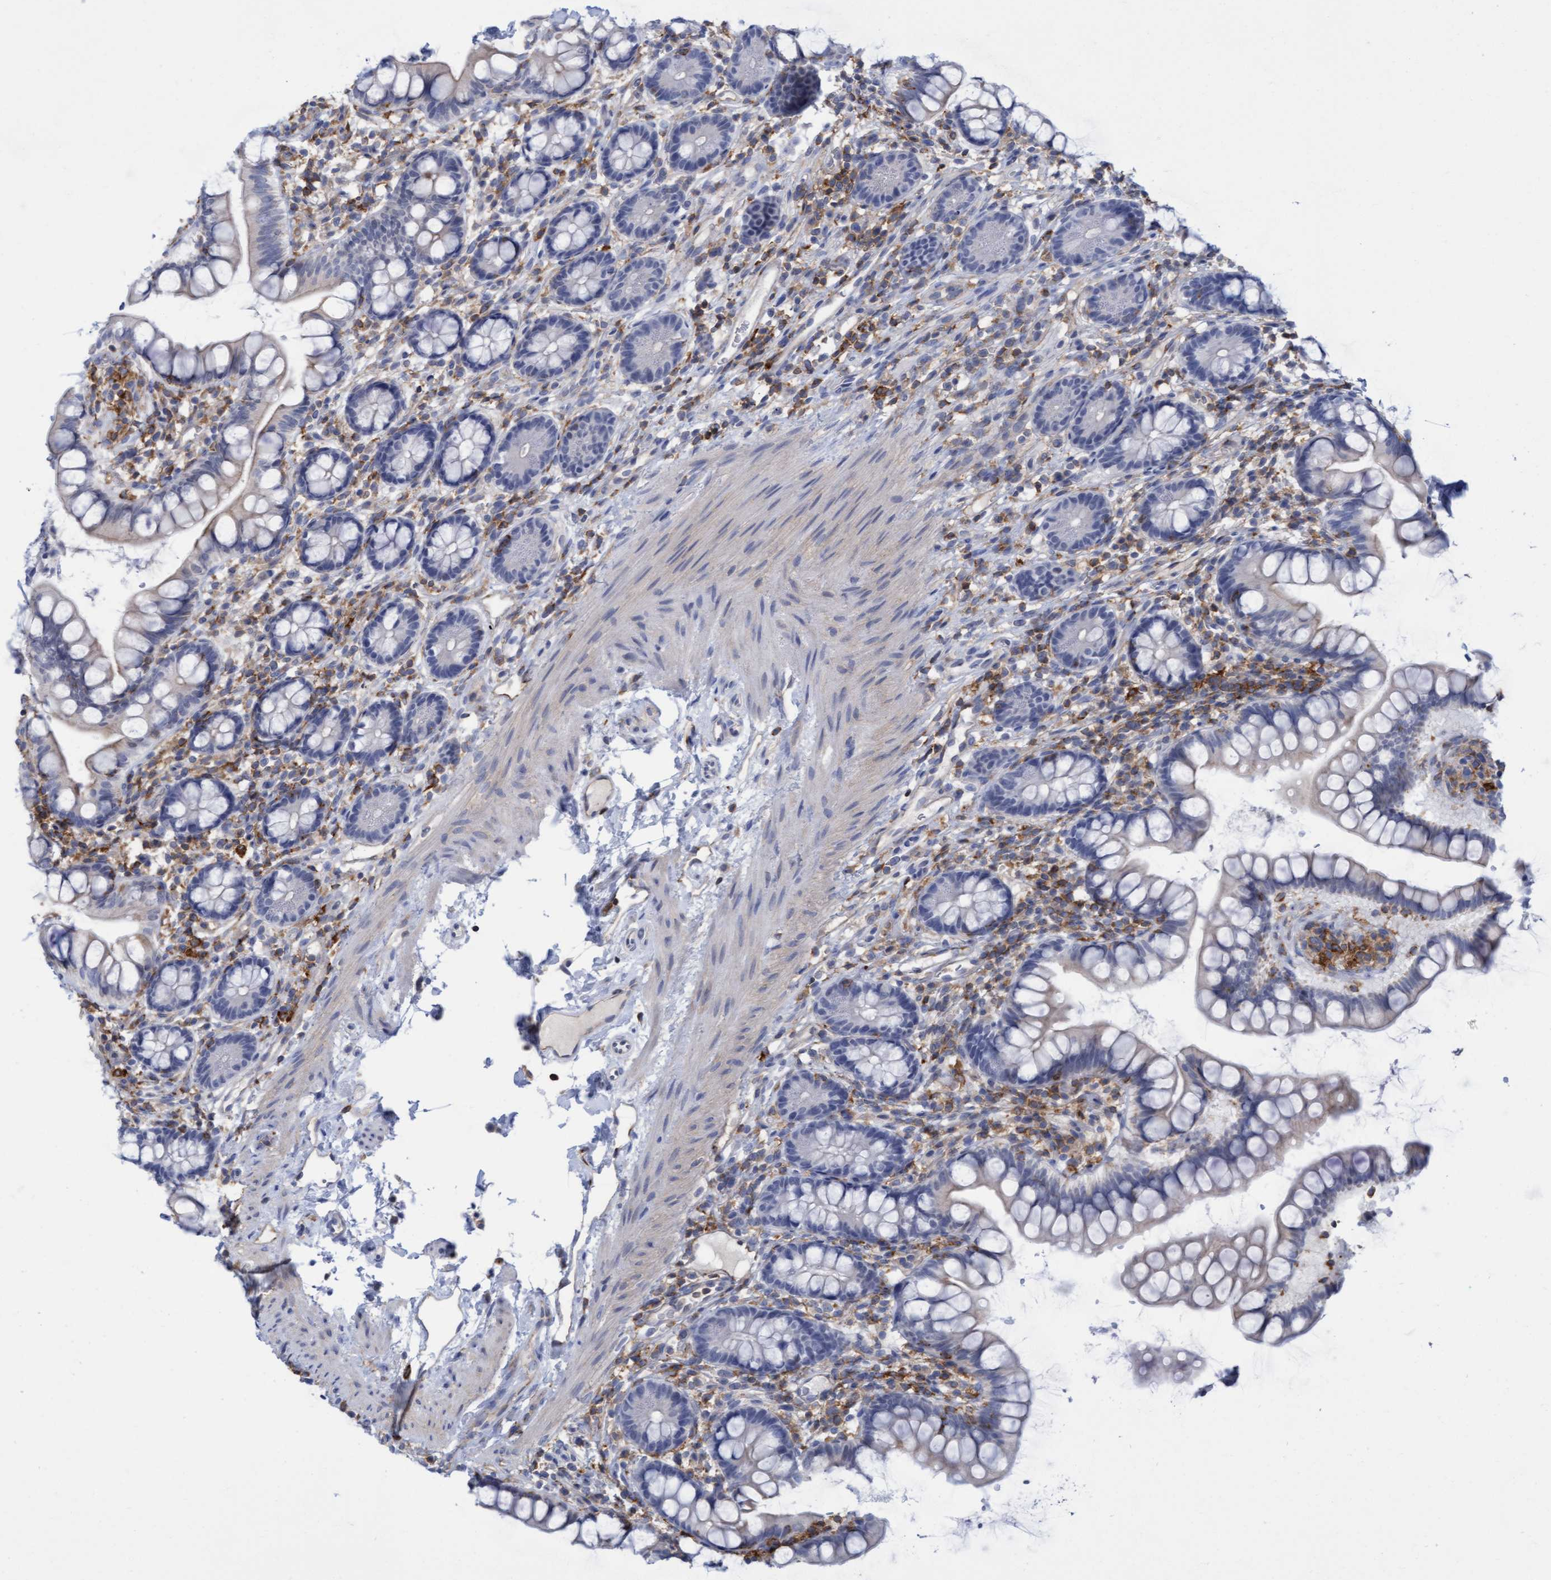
{"staining": {"intensity": "negative", "quantity": "none", "location": "none"}, "tissue": "small intestine", "cell_type": "Glandular cells", "image_type": "normal", "snomed": [{"axis": "morphology", "description": "Normal tissue, NOS"}, {"axis": "topography", "description": "Small intestine"}], "caption": "Immunohistochemistry of normal human small intestine displays no expression in glandular cells.", "gene": "FNBP1", "patient": {"sex": "female", "age": 84}}